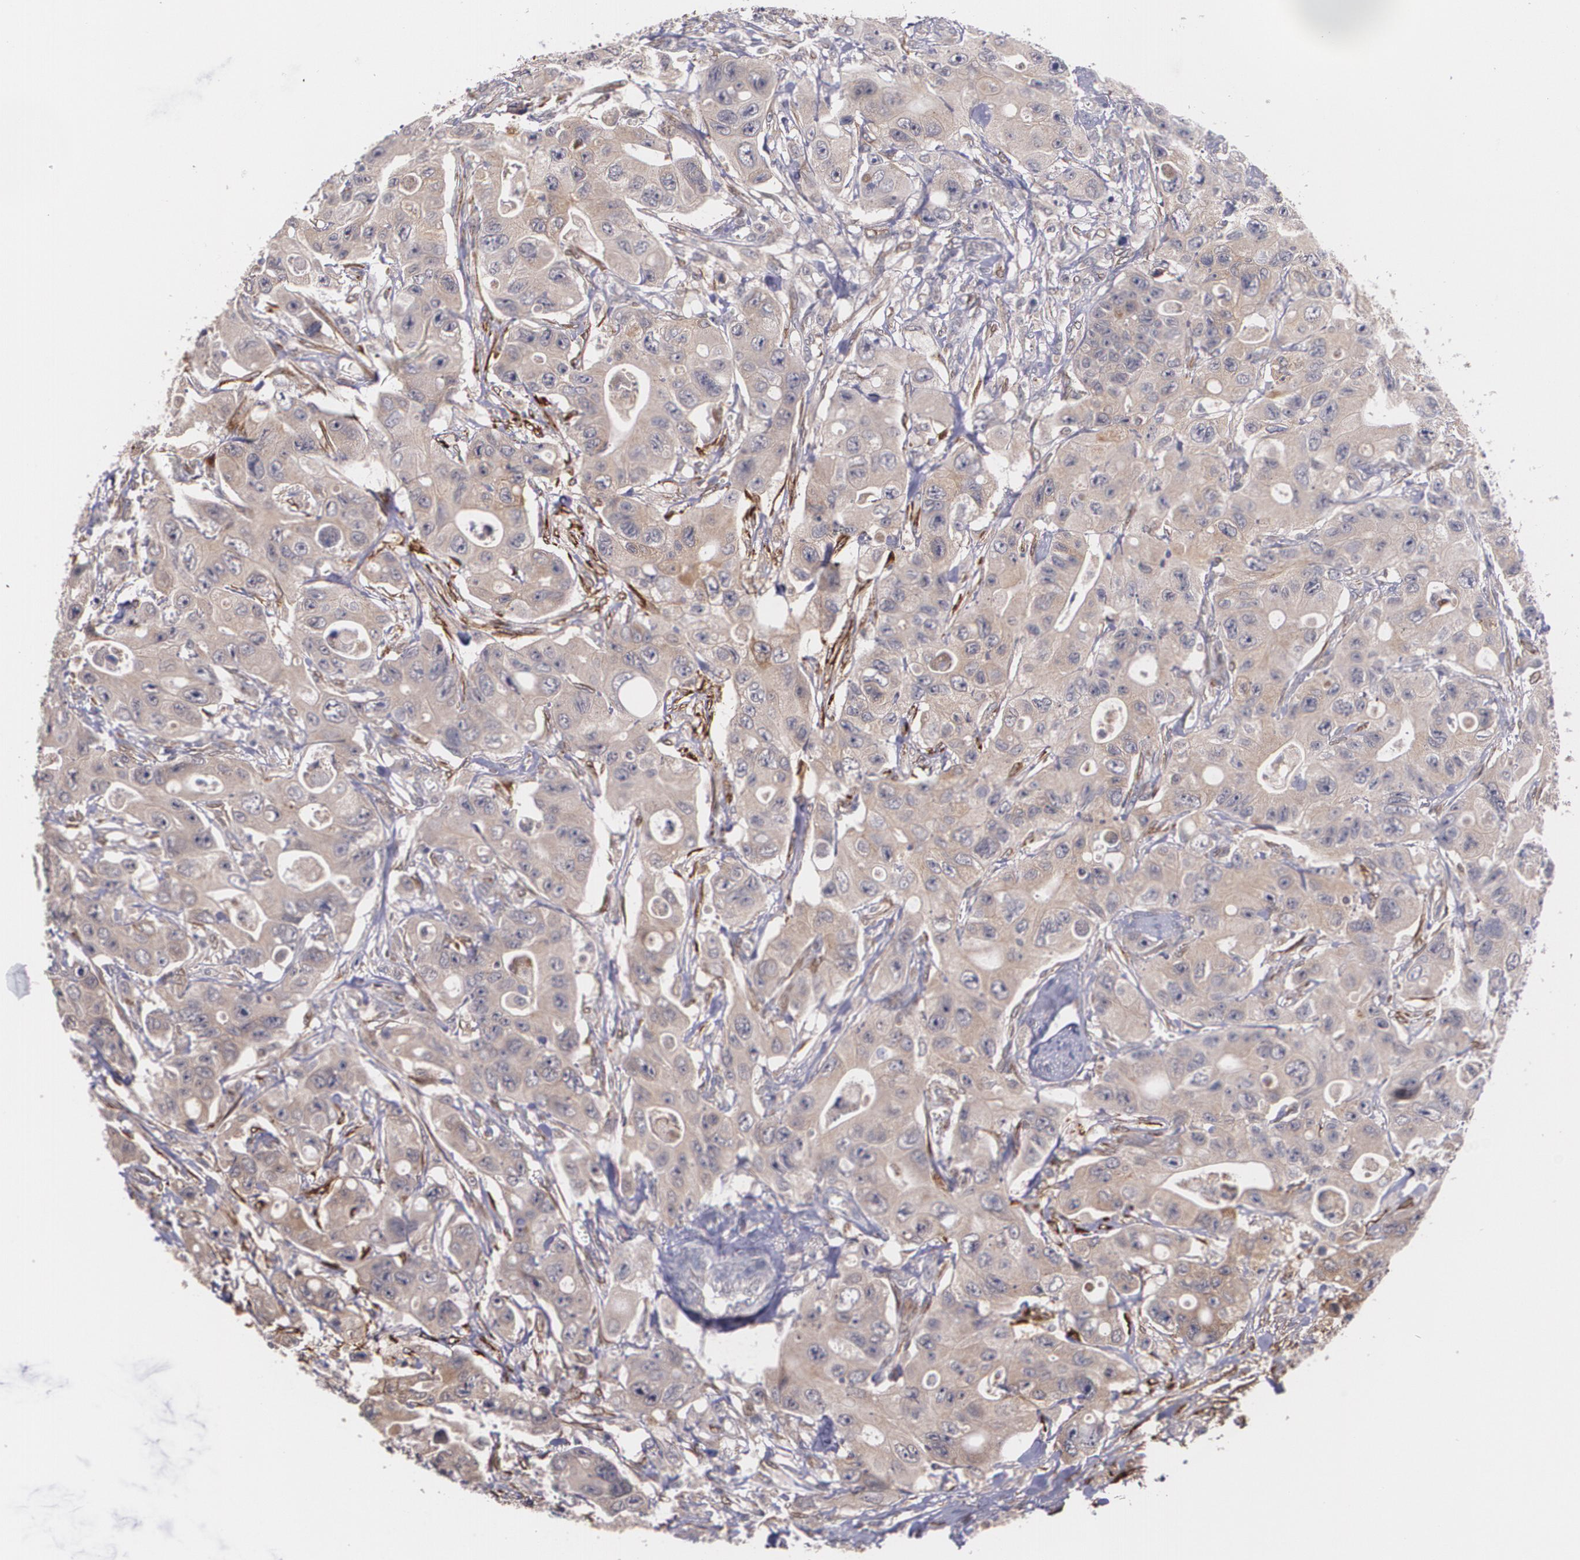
{"staining": {"intensity": "weak", "quantity": ">75%", "location": "cytoplasmic/membranous"}, "tissue": "colorectal cancer", "cell_type": "Tumor cells", "image_type": "cancer", "snomed": [{"axis": "morphology", "description": "Adenocarcinoma, NOS"}, {"axis": "topography", "description": "Colon"}], "caption": "Colorectal adenocarcinoma stained with DAB IHC demonstrates low levels of weak cytoplasmic/membranous staining in approximately >75% of tumor cells.", "gene": "IFNGR2", "patient": {"sex": "female", "age": 46}}